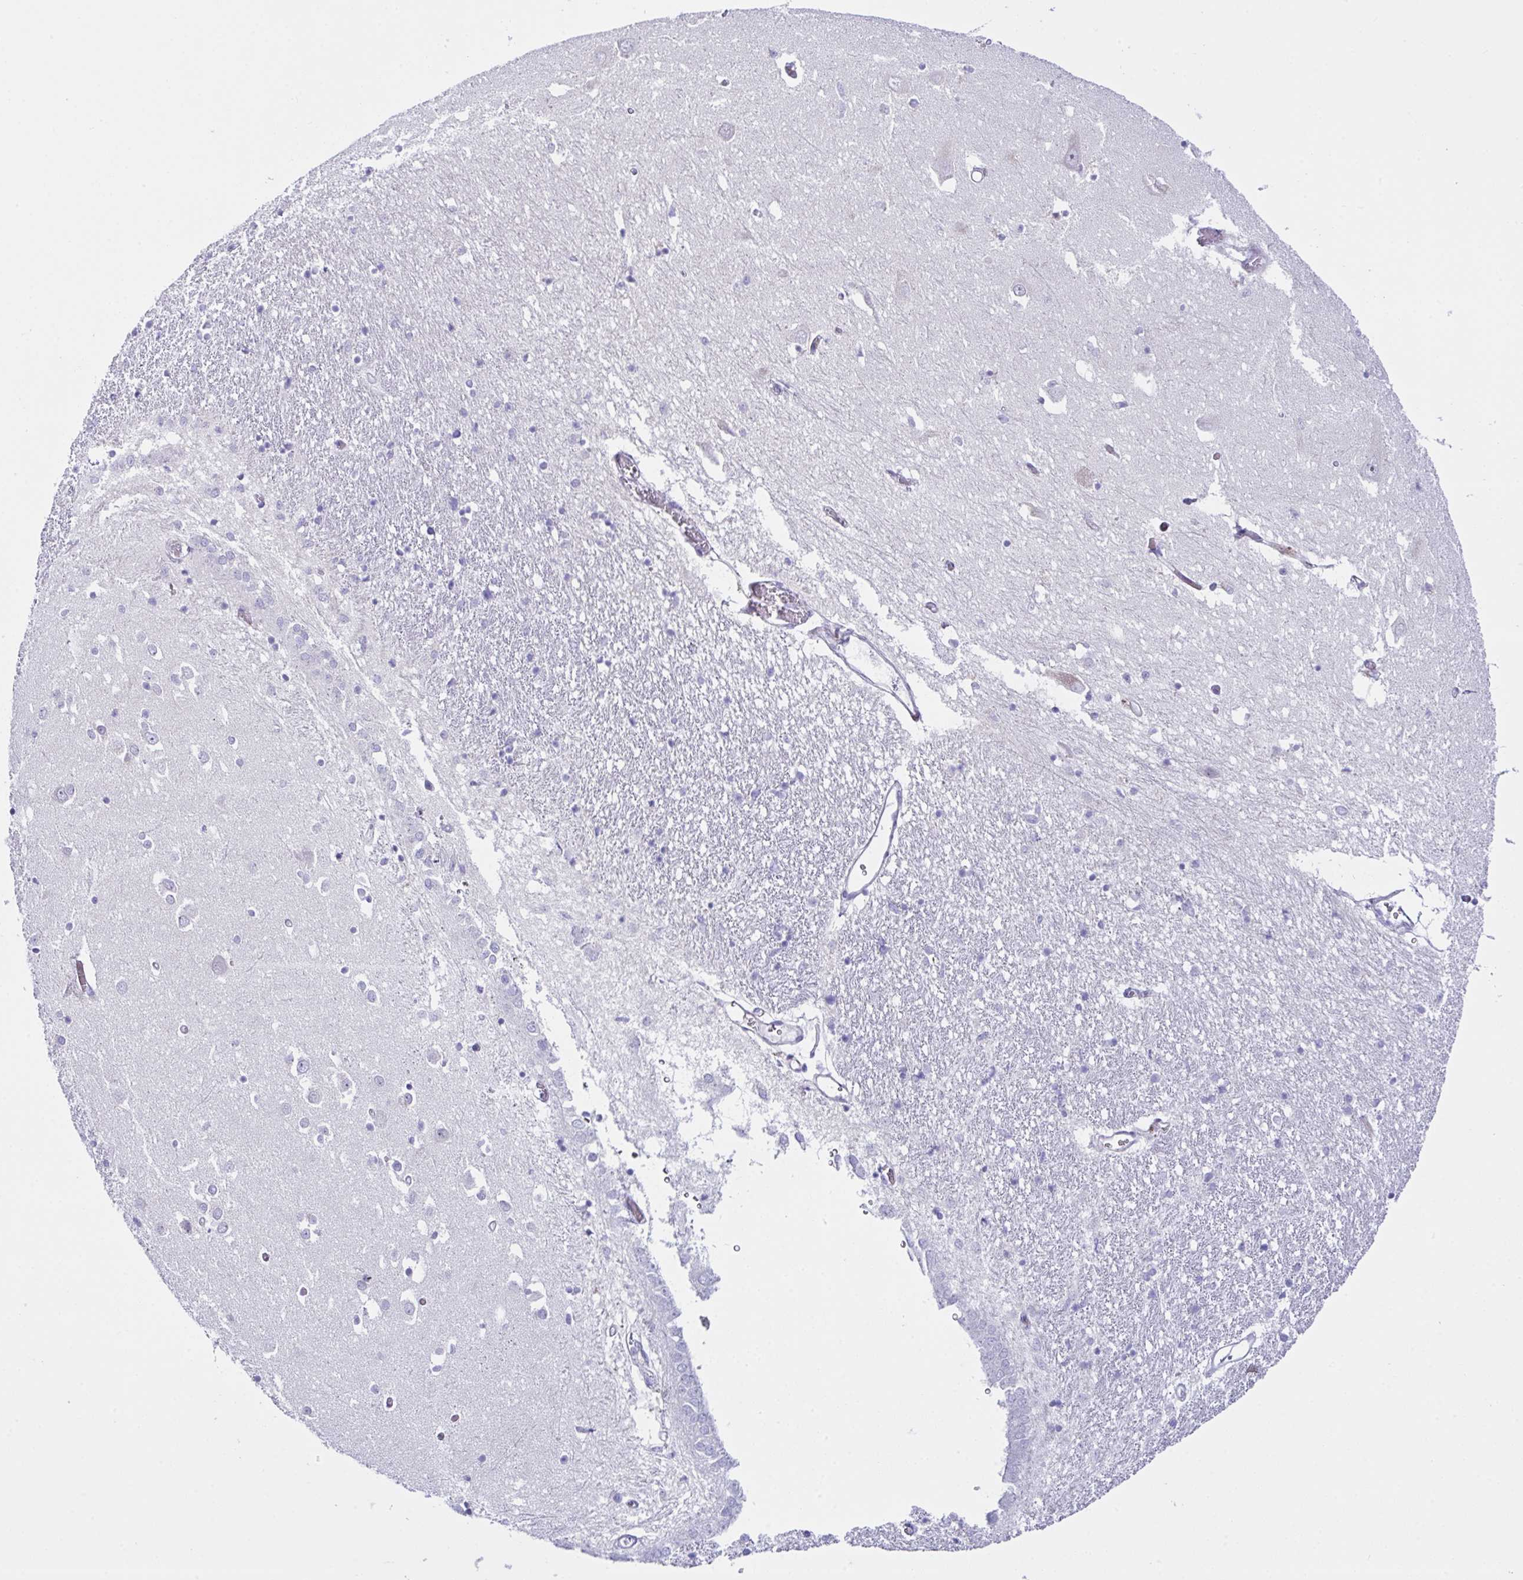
{"staining": {"intensity": "negative", "quantity": "none", "location": "none"}, "tissue": "caudate", "cell_type": "Glial cells", "image_type": "normal", "snomed": [{"axis": "morphology", "description": "Normal tissue, NOS"}, {"axis": "topography", "description": "Lateral ventricle wall"}, {"axis": "topography", "description": "Hippocampus"}], "caption": "Histopathology image shows no protein staining in glial cells of unremarkable caudate. (IHC, brightfield microscopy, high magnification).", "gene": "ZNF713", "patient": {"sex": "female", "age": 63}}